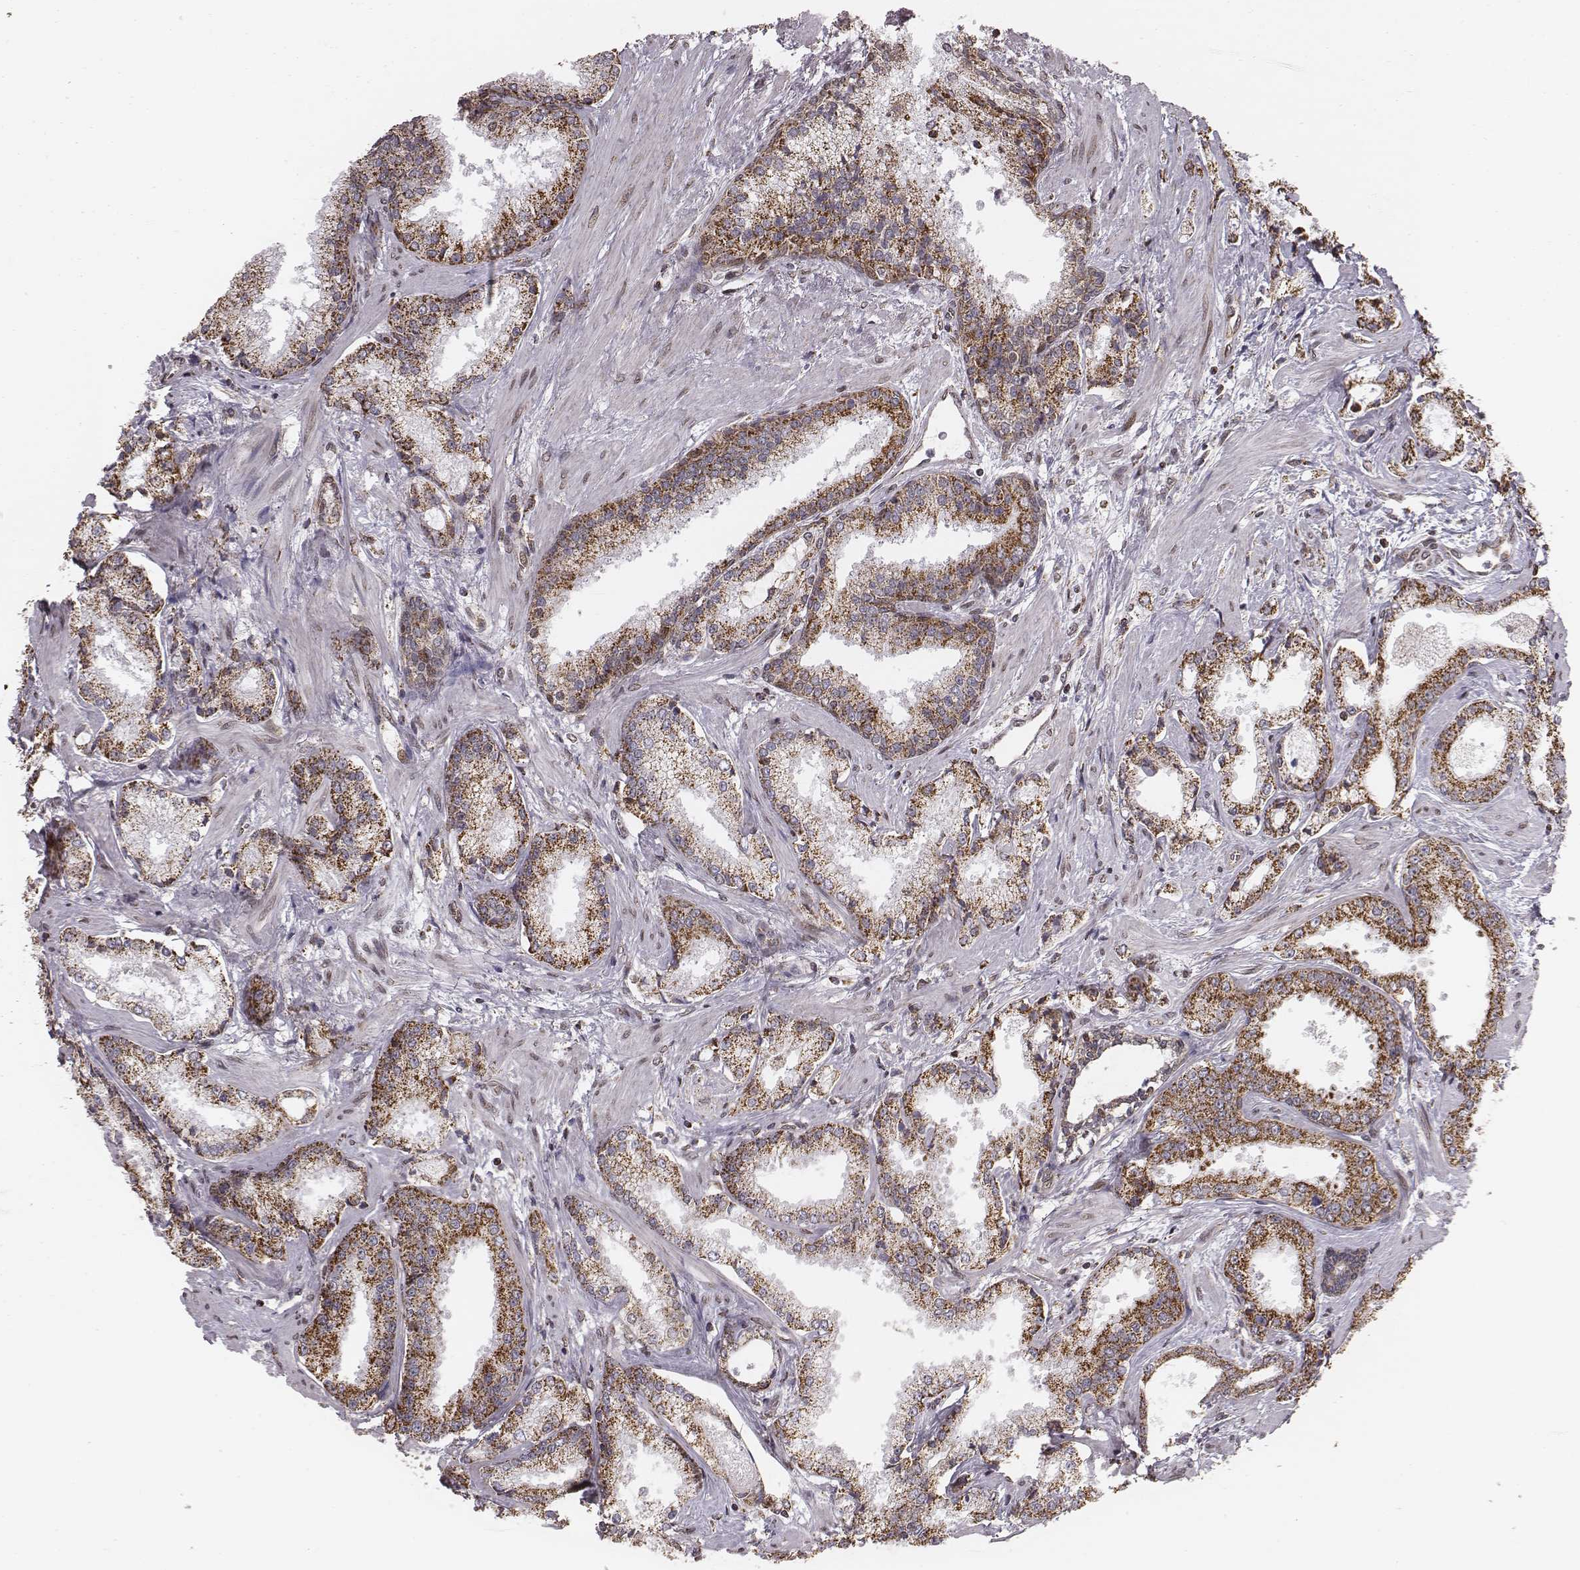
{"staining": {"intensity": "moderate", "quantity": ">75%", "location": "cytoplasmic/membranous"}, "tissue": "prostate cancer", "cell_type": "Tumor cells", "image_type": "cancer", "snomed": [{"axis": "morphology", "description": "Adenocarcinoma, Low grade"}, {"axis": "topography", "description": "Prostate"}], "caption": "This micrograph displays prostate cancer (low-grade adenocarcinoma) stained with immunohistochemistry to label a protein in brown. The cytoplasmic/membranous of tumor cells show moderate positivity for the protein. Nuclei are counter-stained blue.", "gene": "ACOT2", "patient": {"sex": "male", "age": 56}}